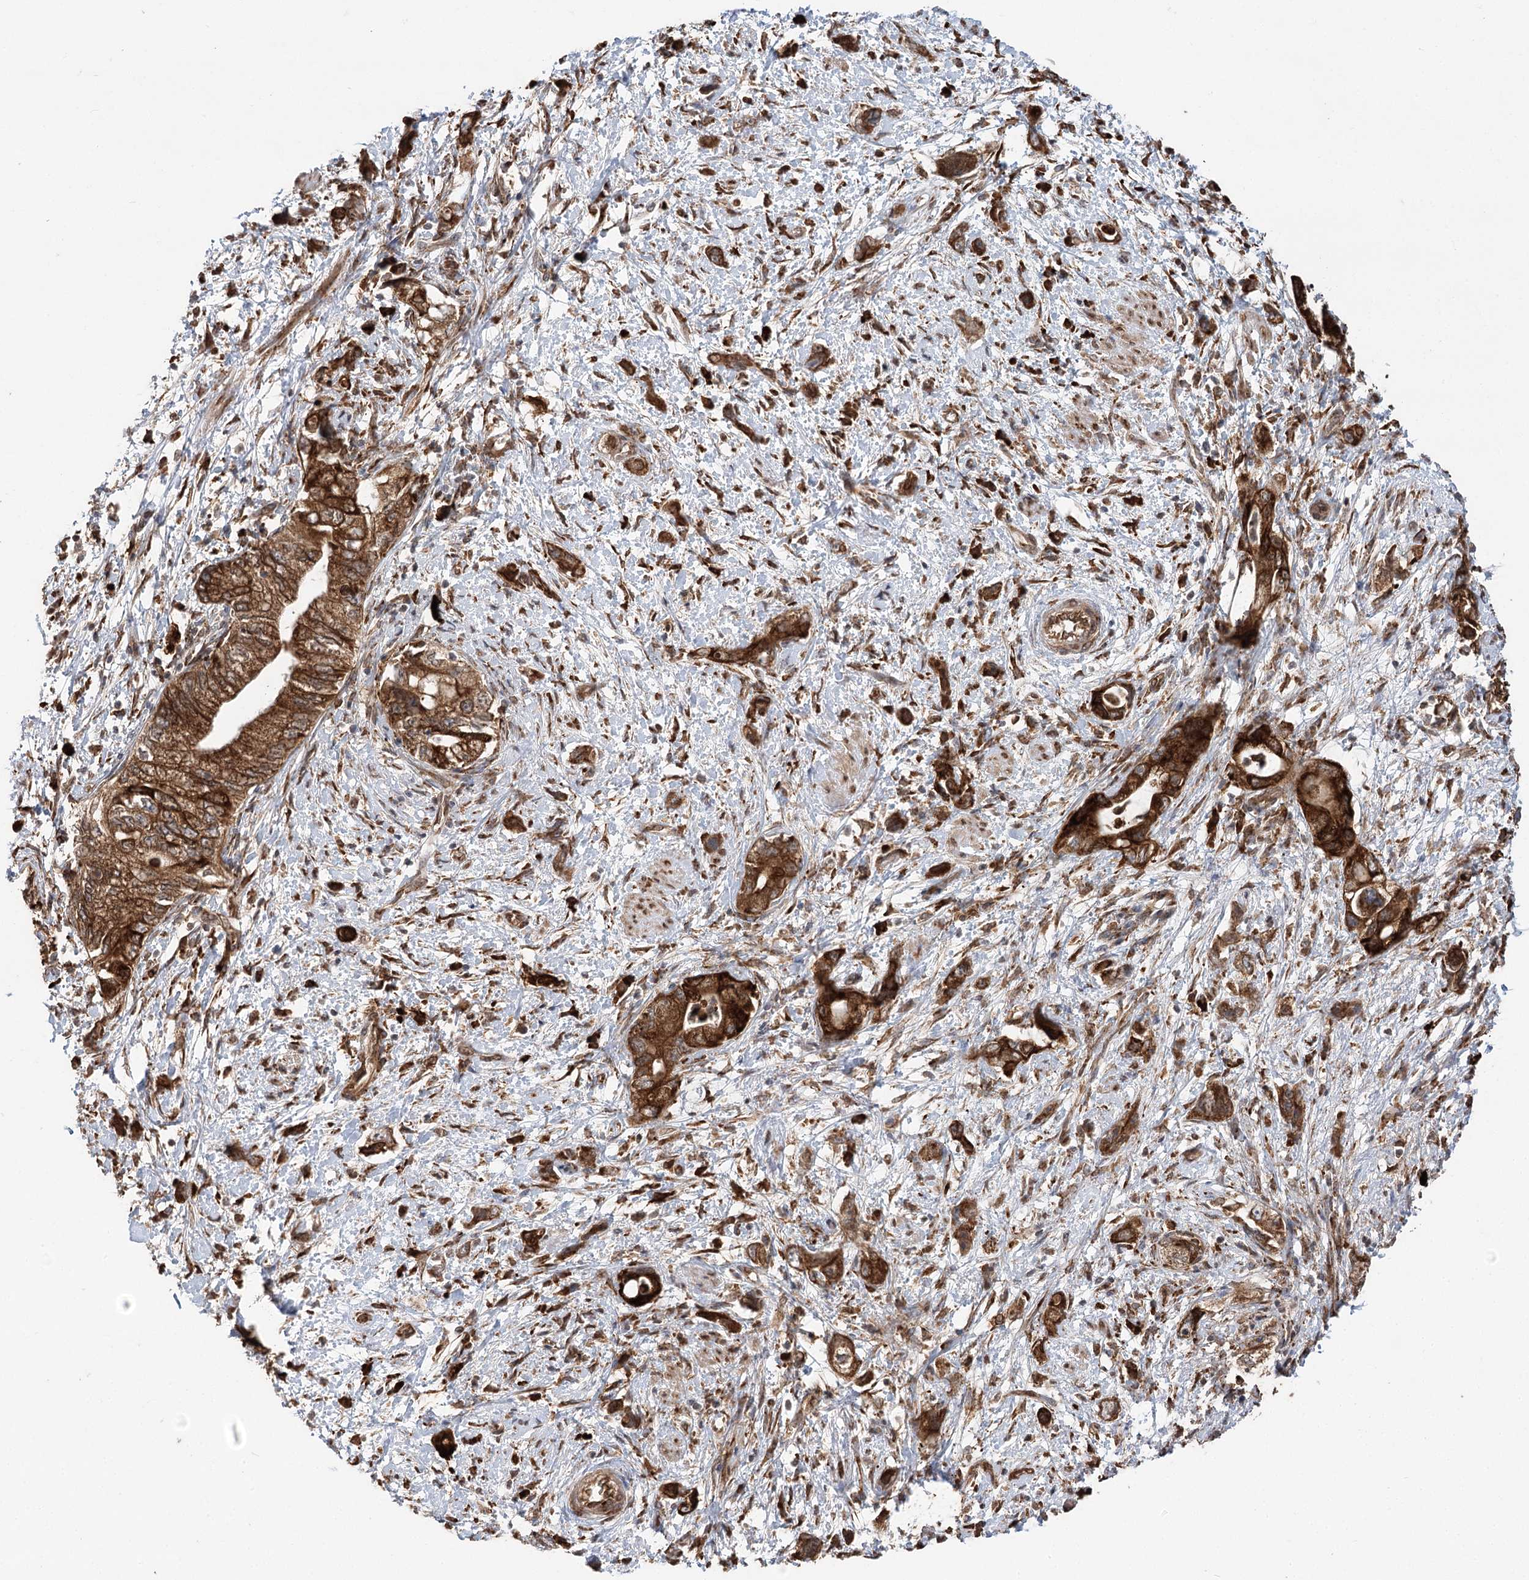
{"staining": {"intensity": "strong", "quantity": ">75%", "location": "cytoplasmic/membranous"}, "tissue": "pancreatic cancer", "cell_type": "Tumor cells", "image_type": "cancer", "snomed": [{"axis": "morphology", "description": "Adenocarcinoma, NOS"}, {"axis": "topography", "description": "Pancreas"}], "caption": "A brown stain shows strong cytoplasmic/membranous staining of a protein in human pancreatic cancer tumor cells.", "gene": "DNAJB14", "patient": {"sex": "female", "age": 73}}